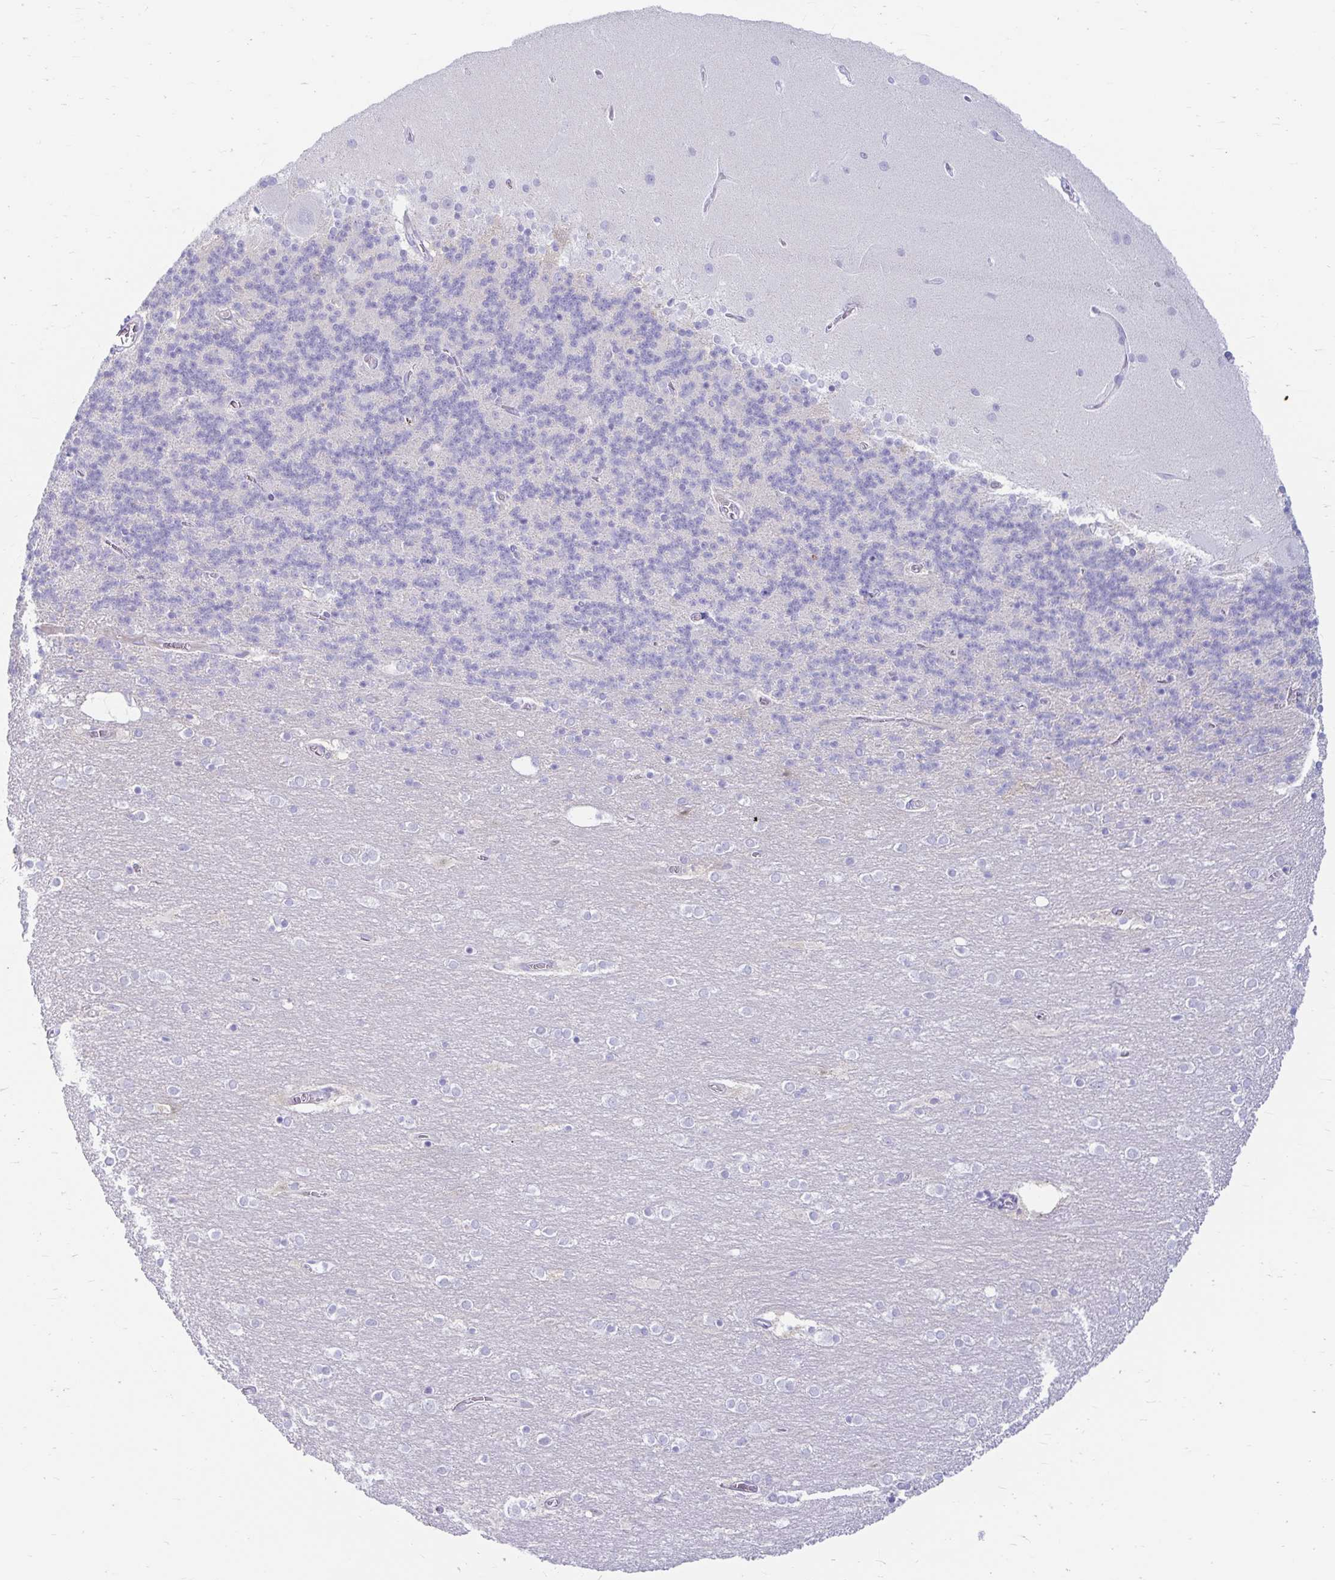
{"staining": {"intensity": "negative", "quantity": "none", "location": "none"}, "tissue": "cerebellum", "cell_type": "Cells in granular layer", "image_type": "normal", "snomed": [{"axis": "morphology", "description": "Normal tissue, NOS"}, {"axis": "topography", "description": "Cerebellum"}], "caption": "Immunohistochemistry micrograph of benign cerebellum: human cerebellum stained with DAB reveals no significant protein positivity in cells in granular layer.", "gene": "ERICH6", "patient": {"sex": "female", "age": 54}}